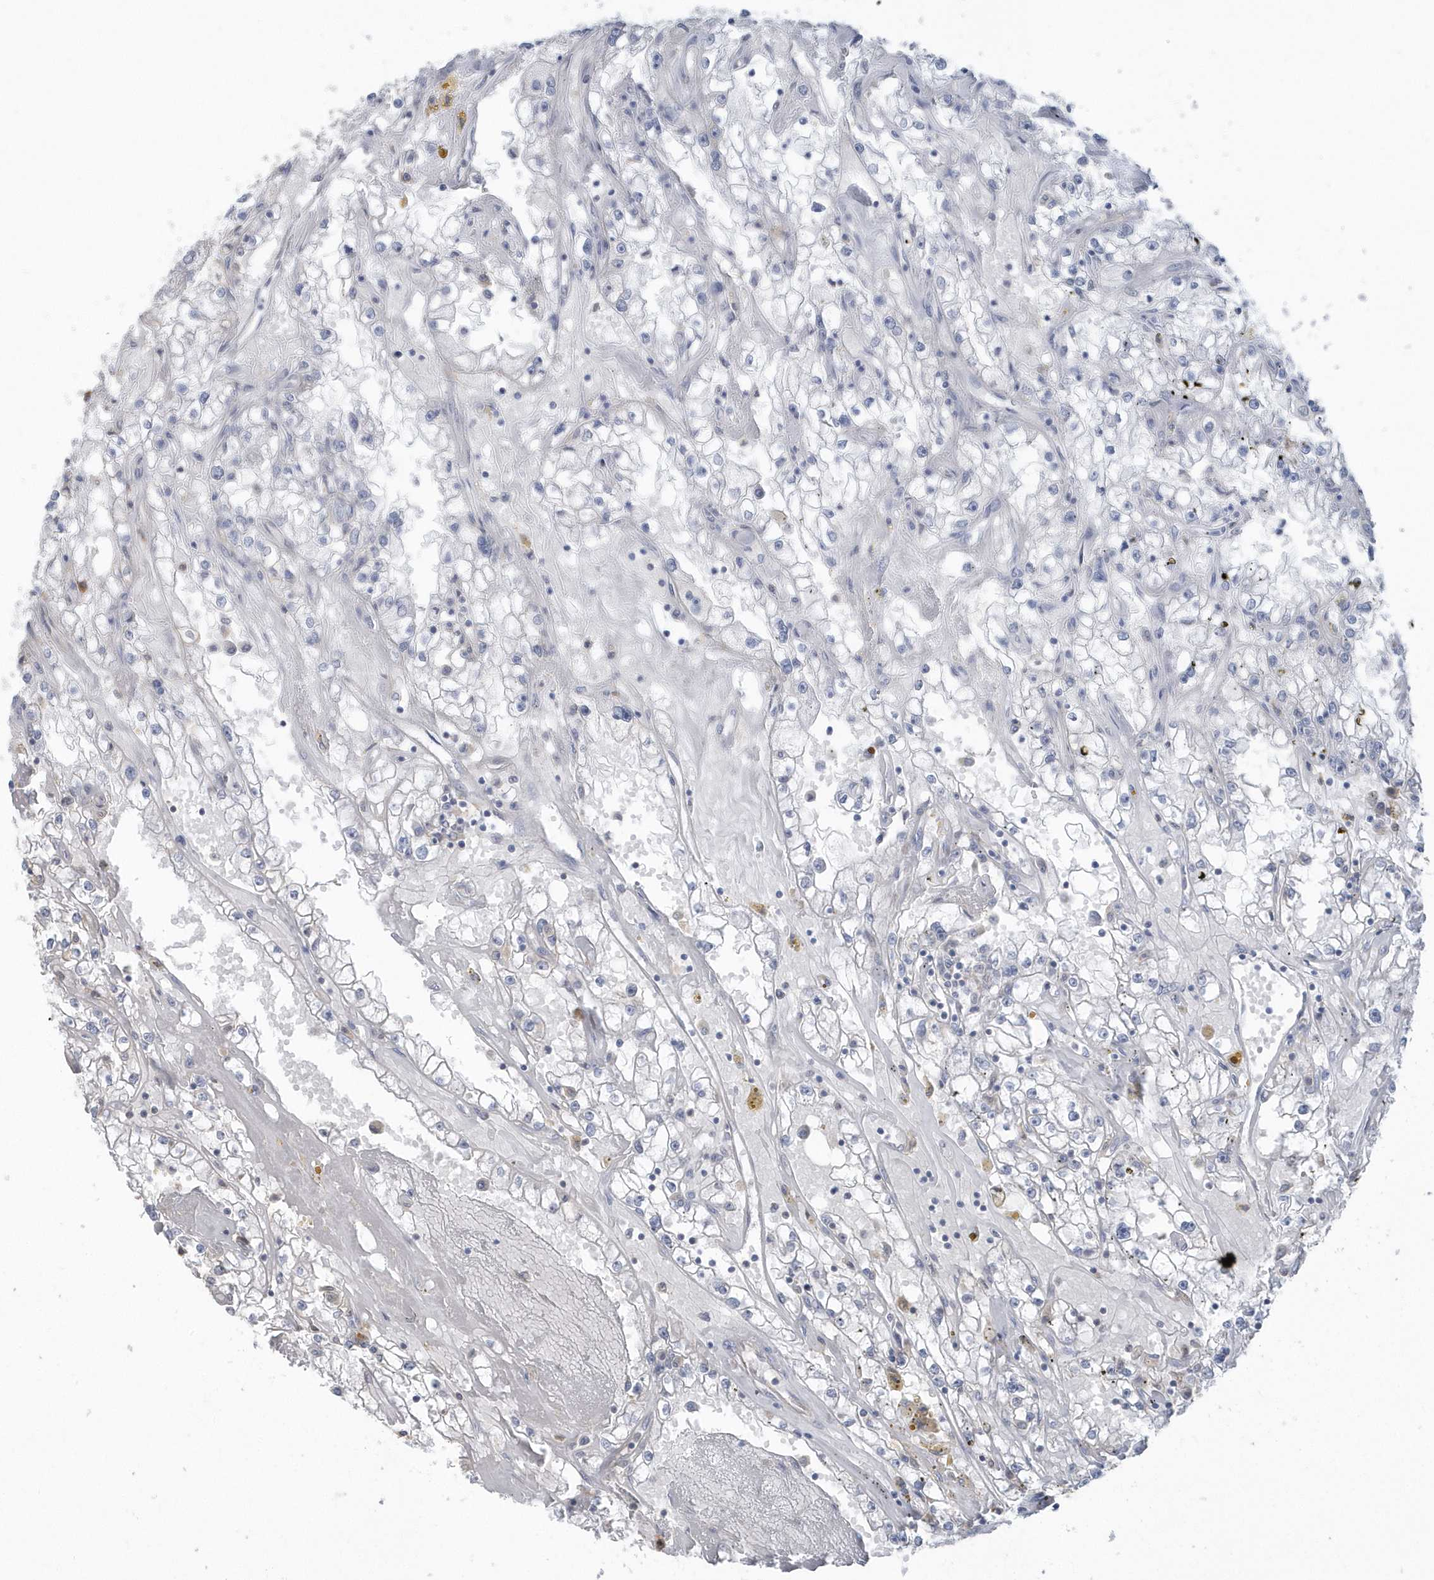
{"staining": {"intensity": "negative", "quantity": "none", "location": "none"}, "tissue": "renal cancer", "cell_type": "Tumor cells", "image_type": "cancer", "snomed": [{"axis": "morphology", "description": "Adenocarcinoma, NOS"}, {"axis": "topography", "description": "Kidney"}], "caption": "Image shows no significant protein staining in tumor cells of renal cancer (adenocarcinoma). The staining was performed using DAB to visualize the protein expression in brown, while the nuclei were stained in blue with hematoxylin (Magnification: 20x).", "gene": "HERPUD1", "patient": {"sex": "male", "age": 56}}